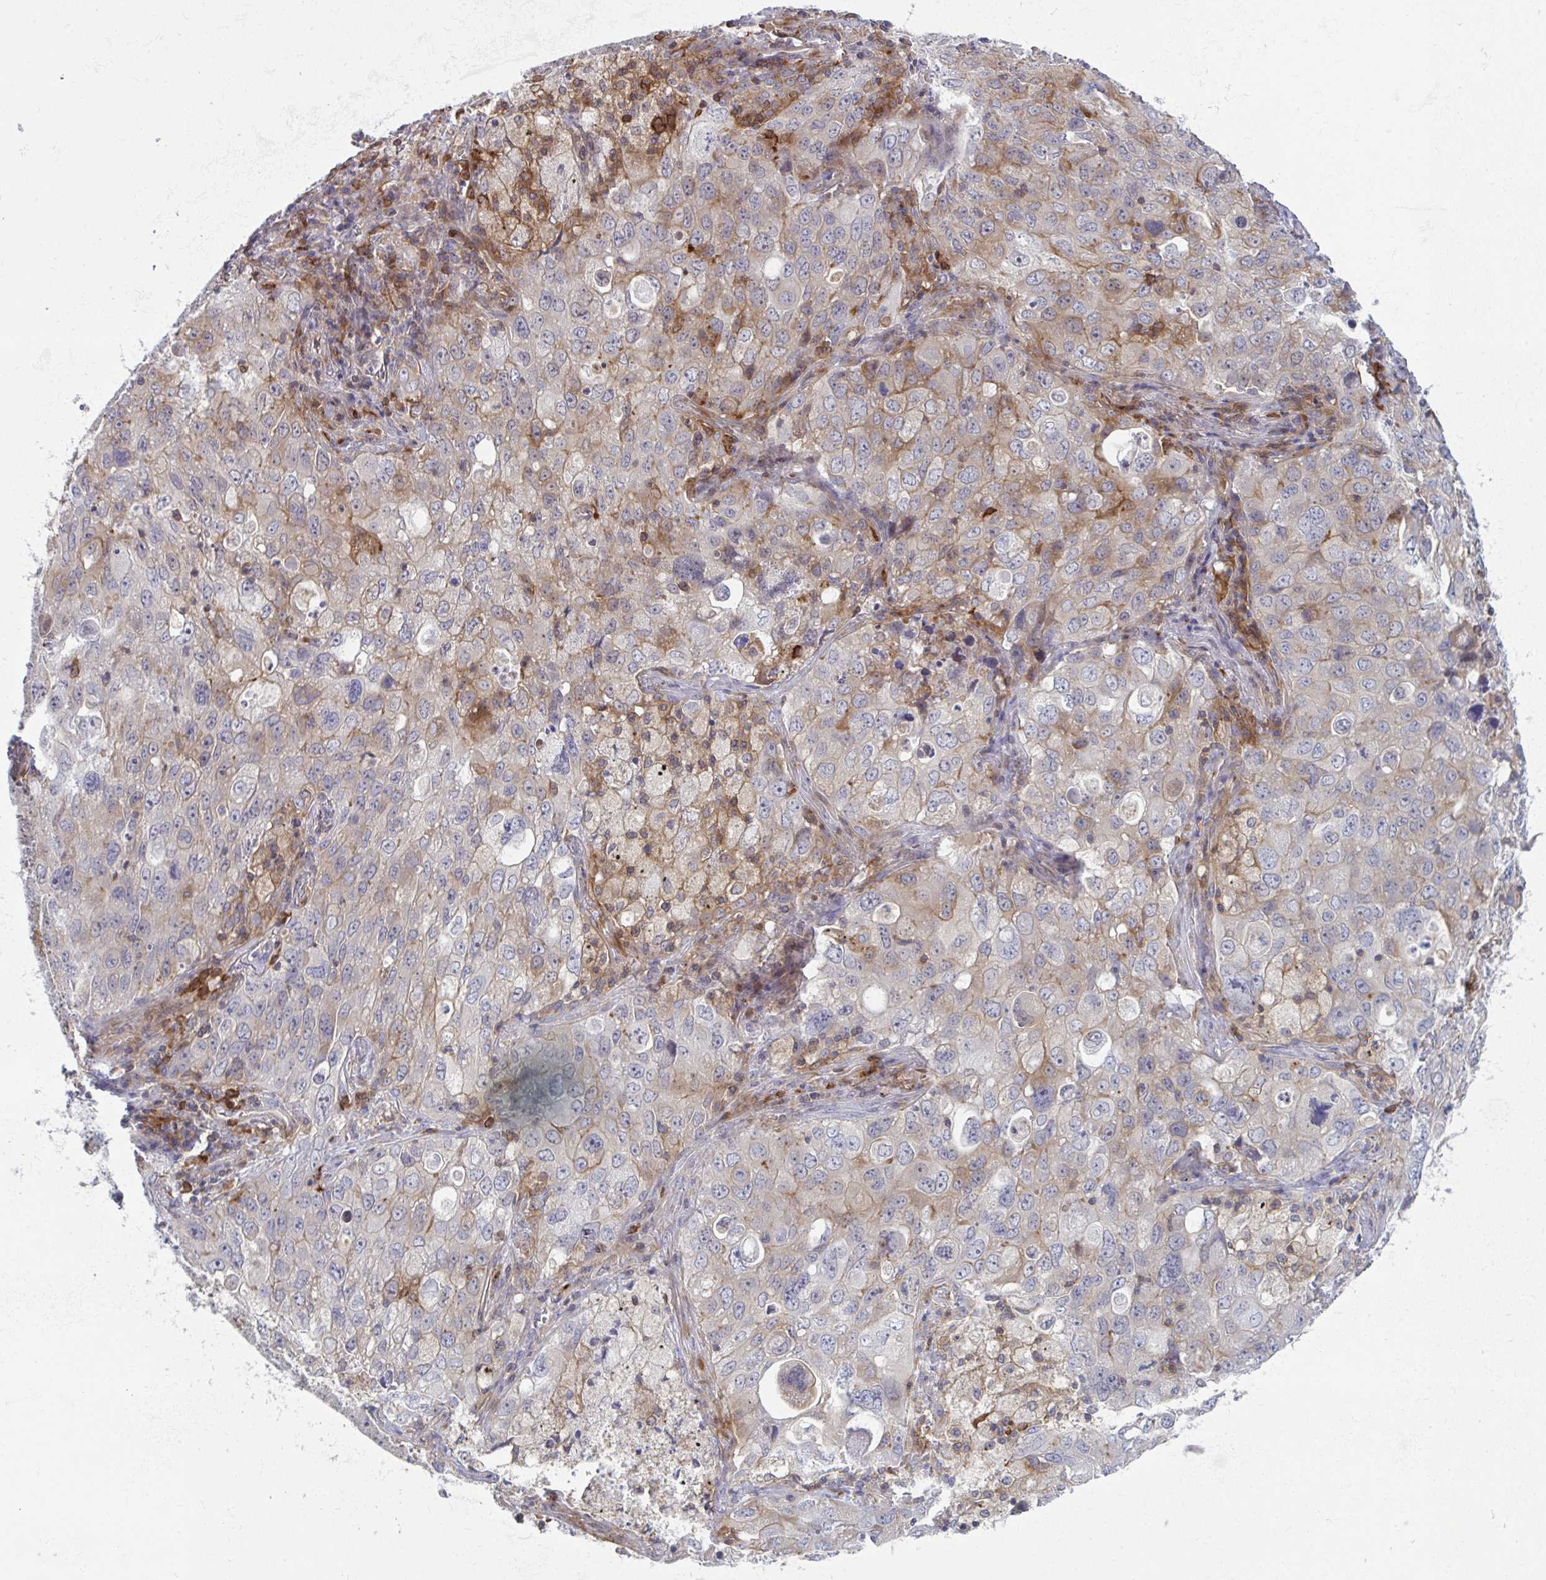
{"staining": {"intensity": "weak", "quantity": "25%-75%", "location": "cytoplasmic/membranous"}, "tissue": "lung cancer", "cell_type": "Tumor cells", "image_type": "cancer", "snomed": [{"axis": "morphology", "description": "Adenocarcinoma, NOS"}, {"axis": "morphology", "description": "Adenocarcinoma, metastatic, NOS"}, {"axis": "topography", "description": "Lymph node"}, {"axis": "topography", "description": "Lung"}], "caption": "Weak cytoplasmic/membranous protein expression is identified in about 25%-75% of tumor cells in lung cancer (metastatic adenocarcinoma).", "gene": "DISP2", "patient": {"sex": "female", "age": 42}}